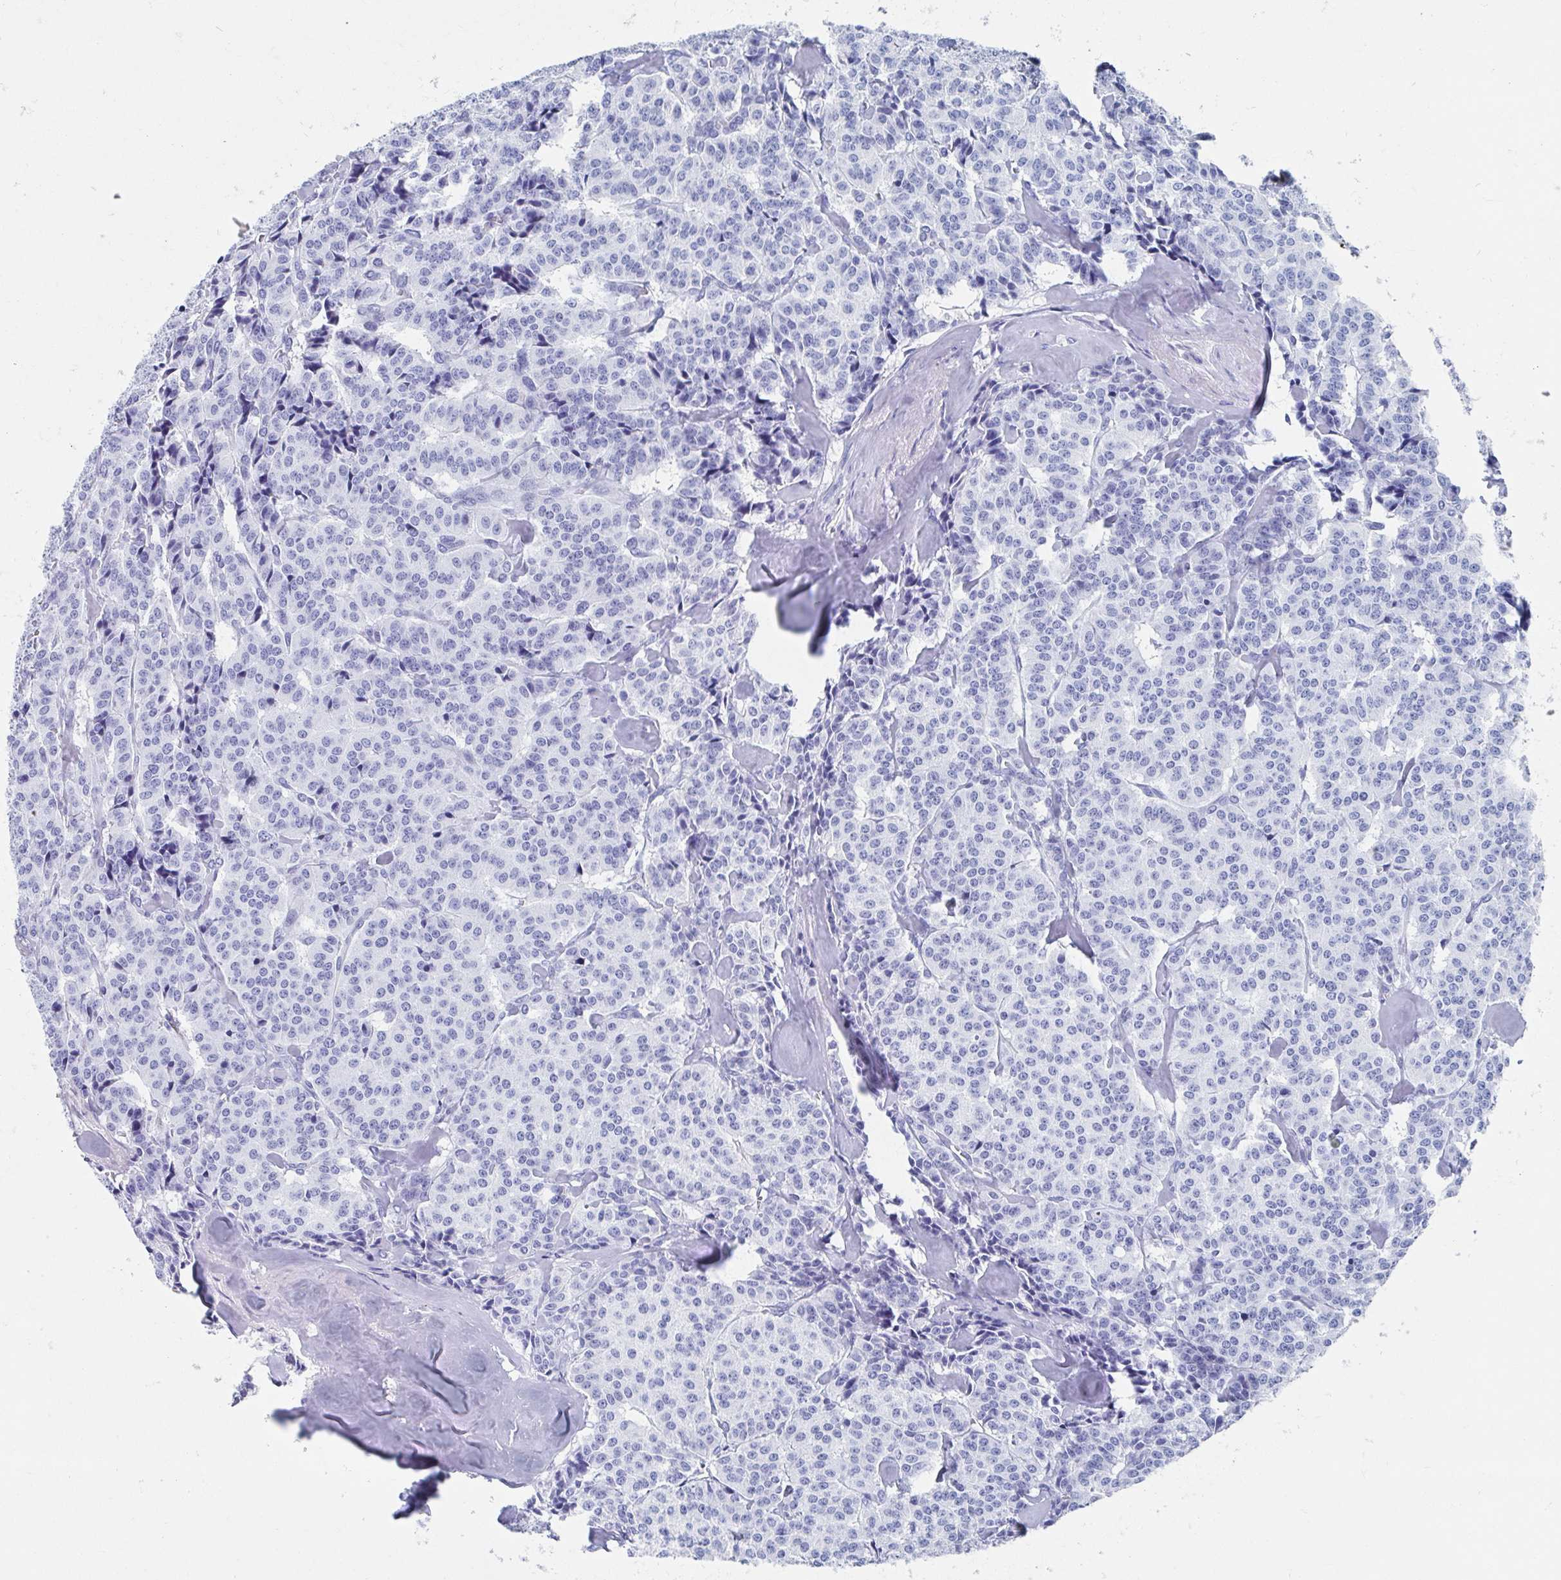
{"staining": {"intensity": "negative", "quantity": "none", "location": "none"}, "tissue": "carcinoid", "cell_type": "Tumor cells", "image_type": "cancer", "snomed": [{"axis": "morphology", "description": "Normal tissue, NOS"}, {"axis": "morphology", "description": "Carcinoid, malignant, NOS"}, {"axis": "topography", "description": "Lung"}], "caption": "The histopathology image exhibits no significant expression in tumor cells of carcinoid.", "gene": "HDGFL1", "patient": {"sex": "female", "age": 46}}